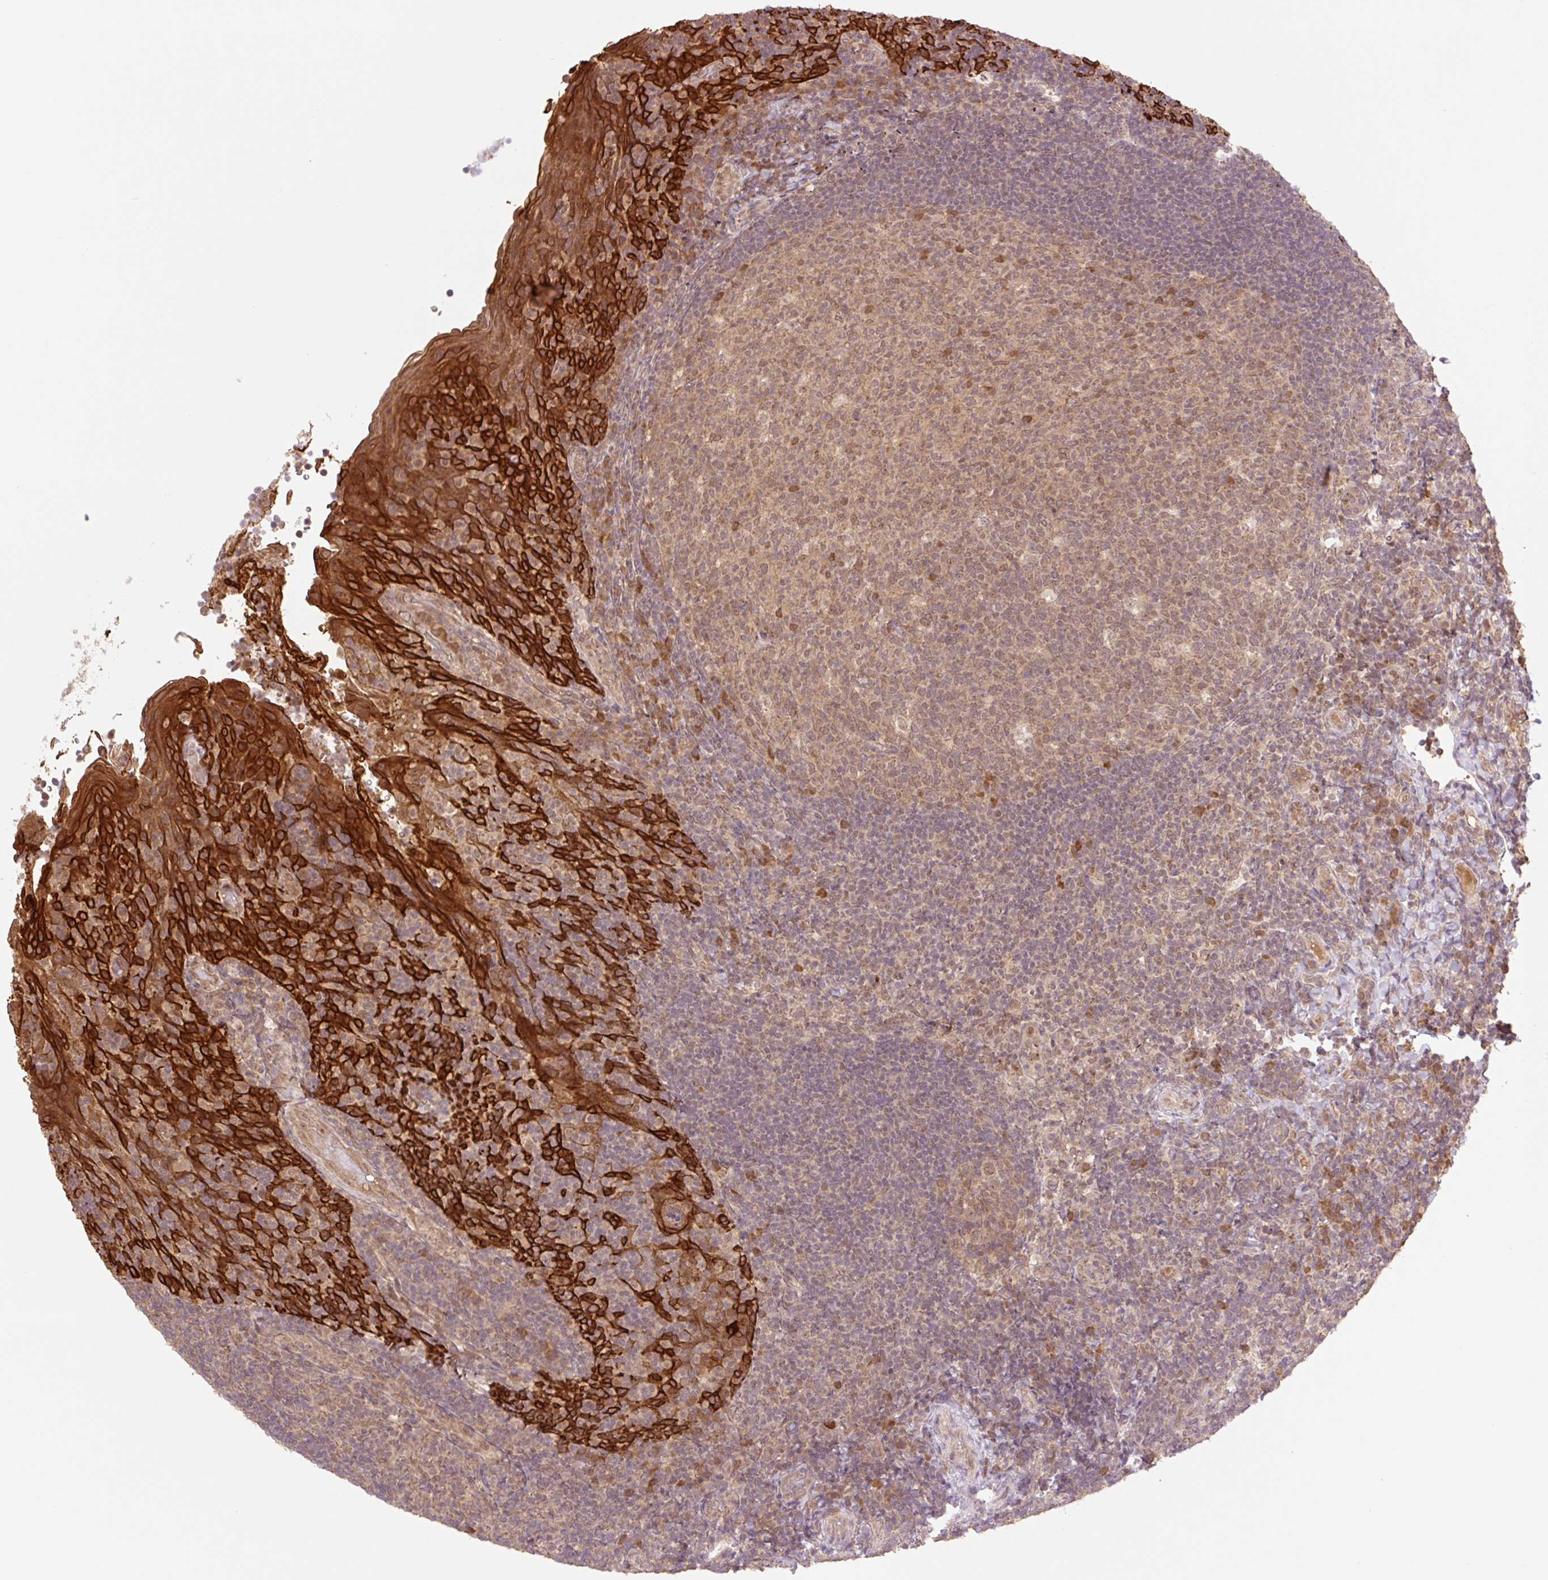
{"staining": {"intensity": "moderate", "quantity": "25%-75%", "location": "cytoplasmic/membranous,nuclear"}, "tissue": "tonsil", "cell_type": "Germinal center cells", "image_type": "normal", "snomed": [{"axis": "morphology", "description": "Normal tissue, NOS"}, {"axis": "topography", "description": "Tonsil"}], "caption": "IHC of benign tonsil demonstrates medium levels of moderate cytoplasmic/membranous,nuclear staining in about 25%-75% of germinal center cells. (DAB (3,3'-diaminobenzidine) IHC with brightfield microscopy, high magnification).", "gene": "YJU2B", "patient": {"sex": "female", "age": 10}}